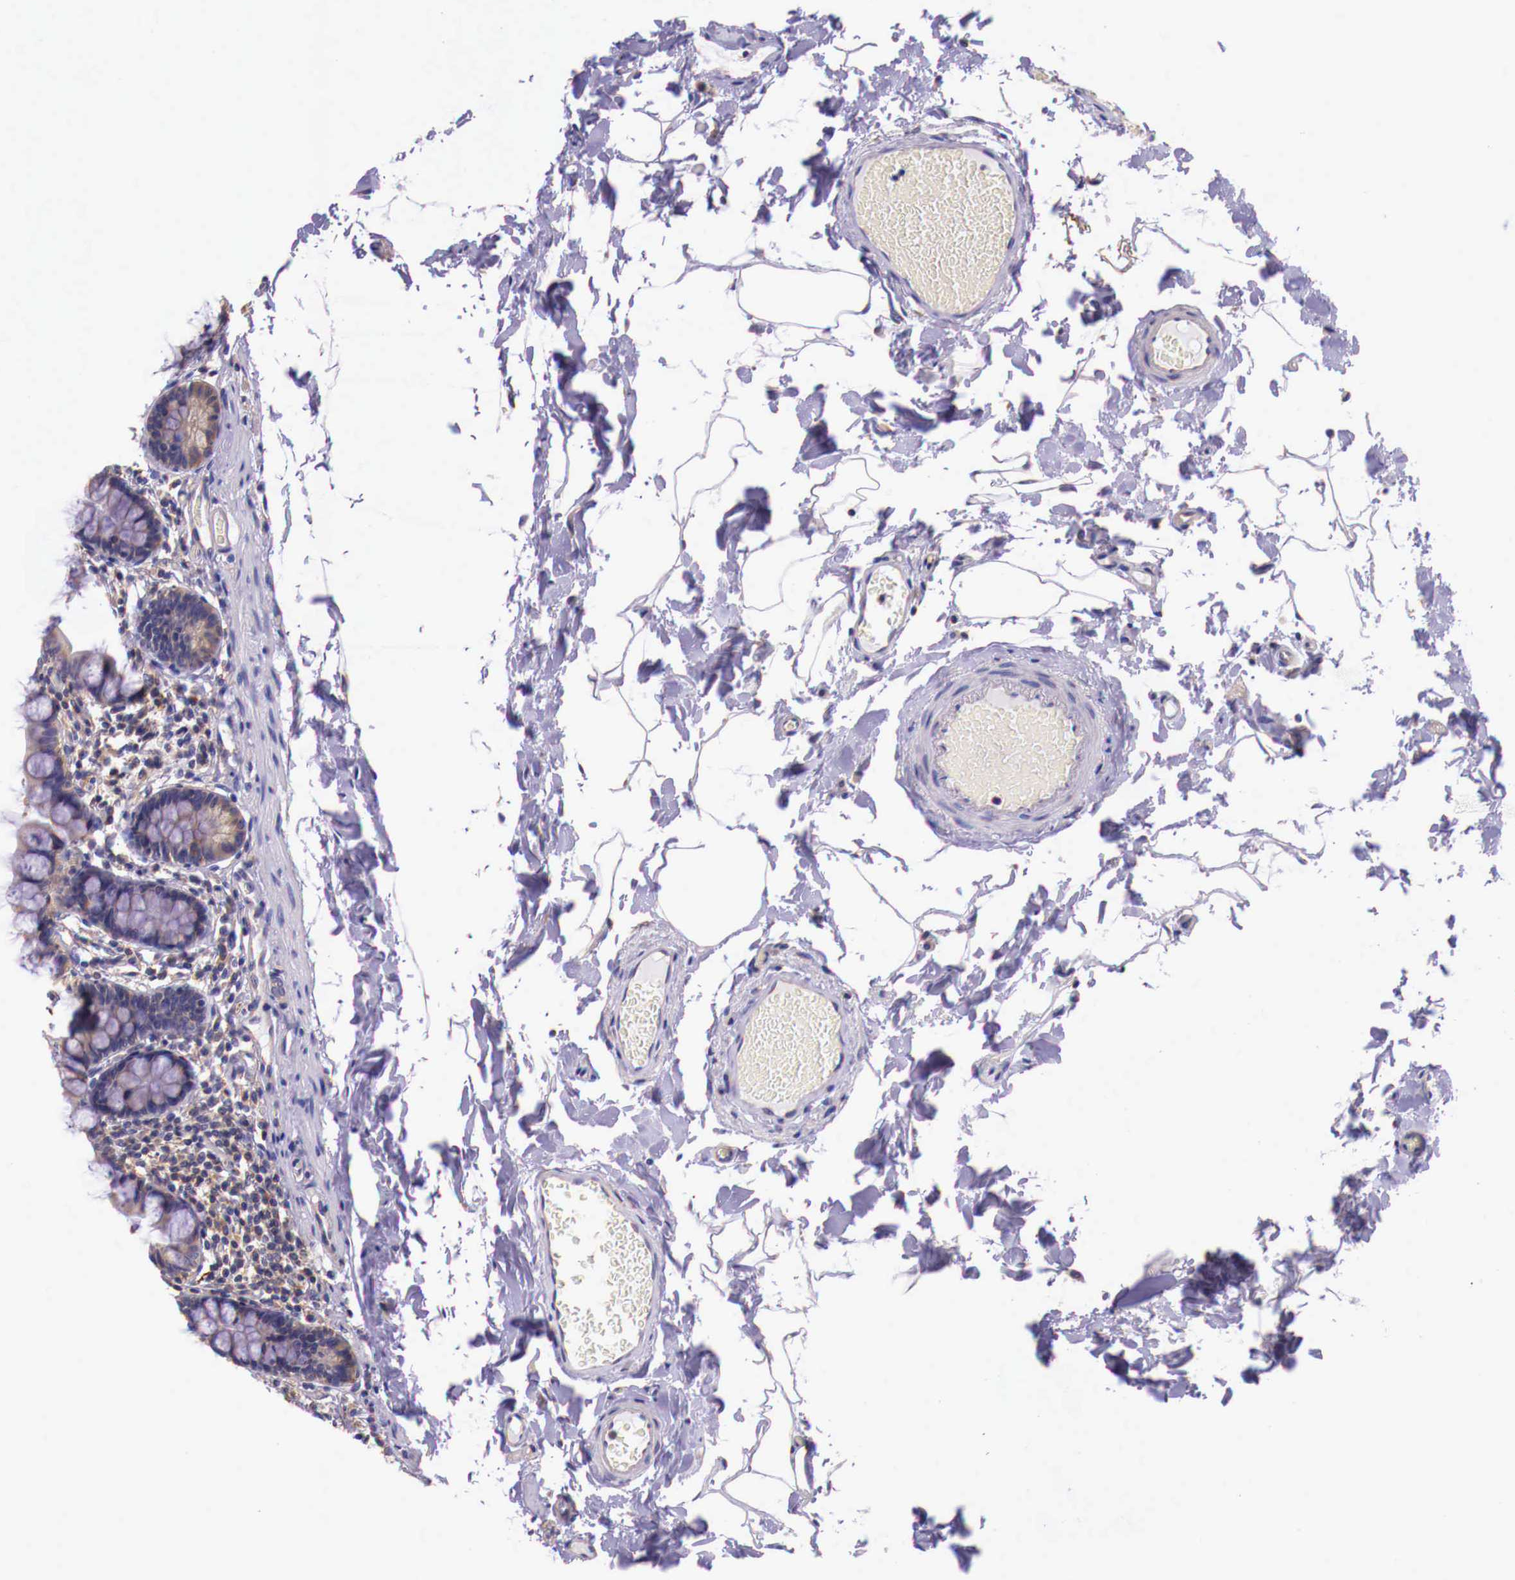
{"staining": {"intensity": "weak", "quantity": "25%-75%", "location": "cytoplasmic/membranous"}, "tissue": "colon", "cell_type": "Endothelial cells", "image_type": "normal", "snomed": [{"axis": "morphology", "description": "Normal tissue, NOS"}, {"axis": "topography", "description": "Colon"}], "caption": "Normal colon reveals weak cytoplasmic/membranous positivity in approximately 25%-75% of endothelial cells.", "gene": "GRIPAP1", "patient": {"sex": "male", "age": 54}}